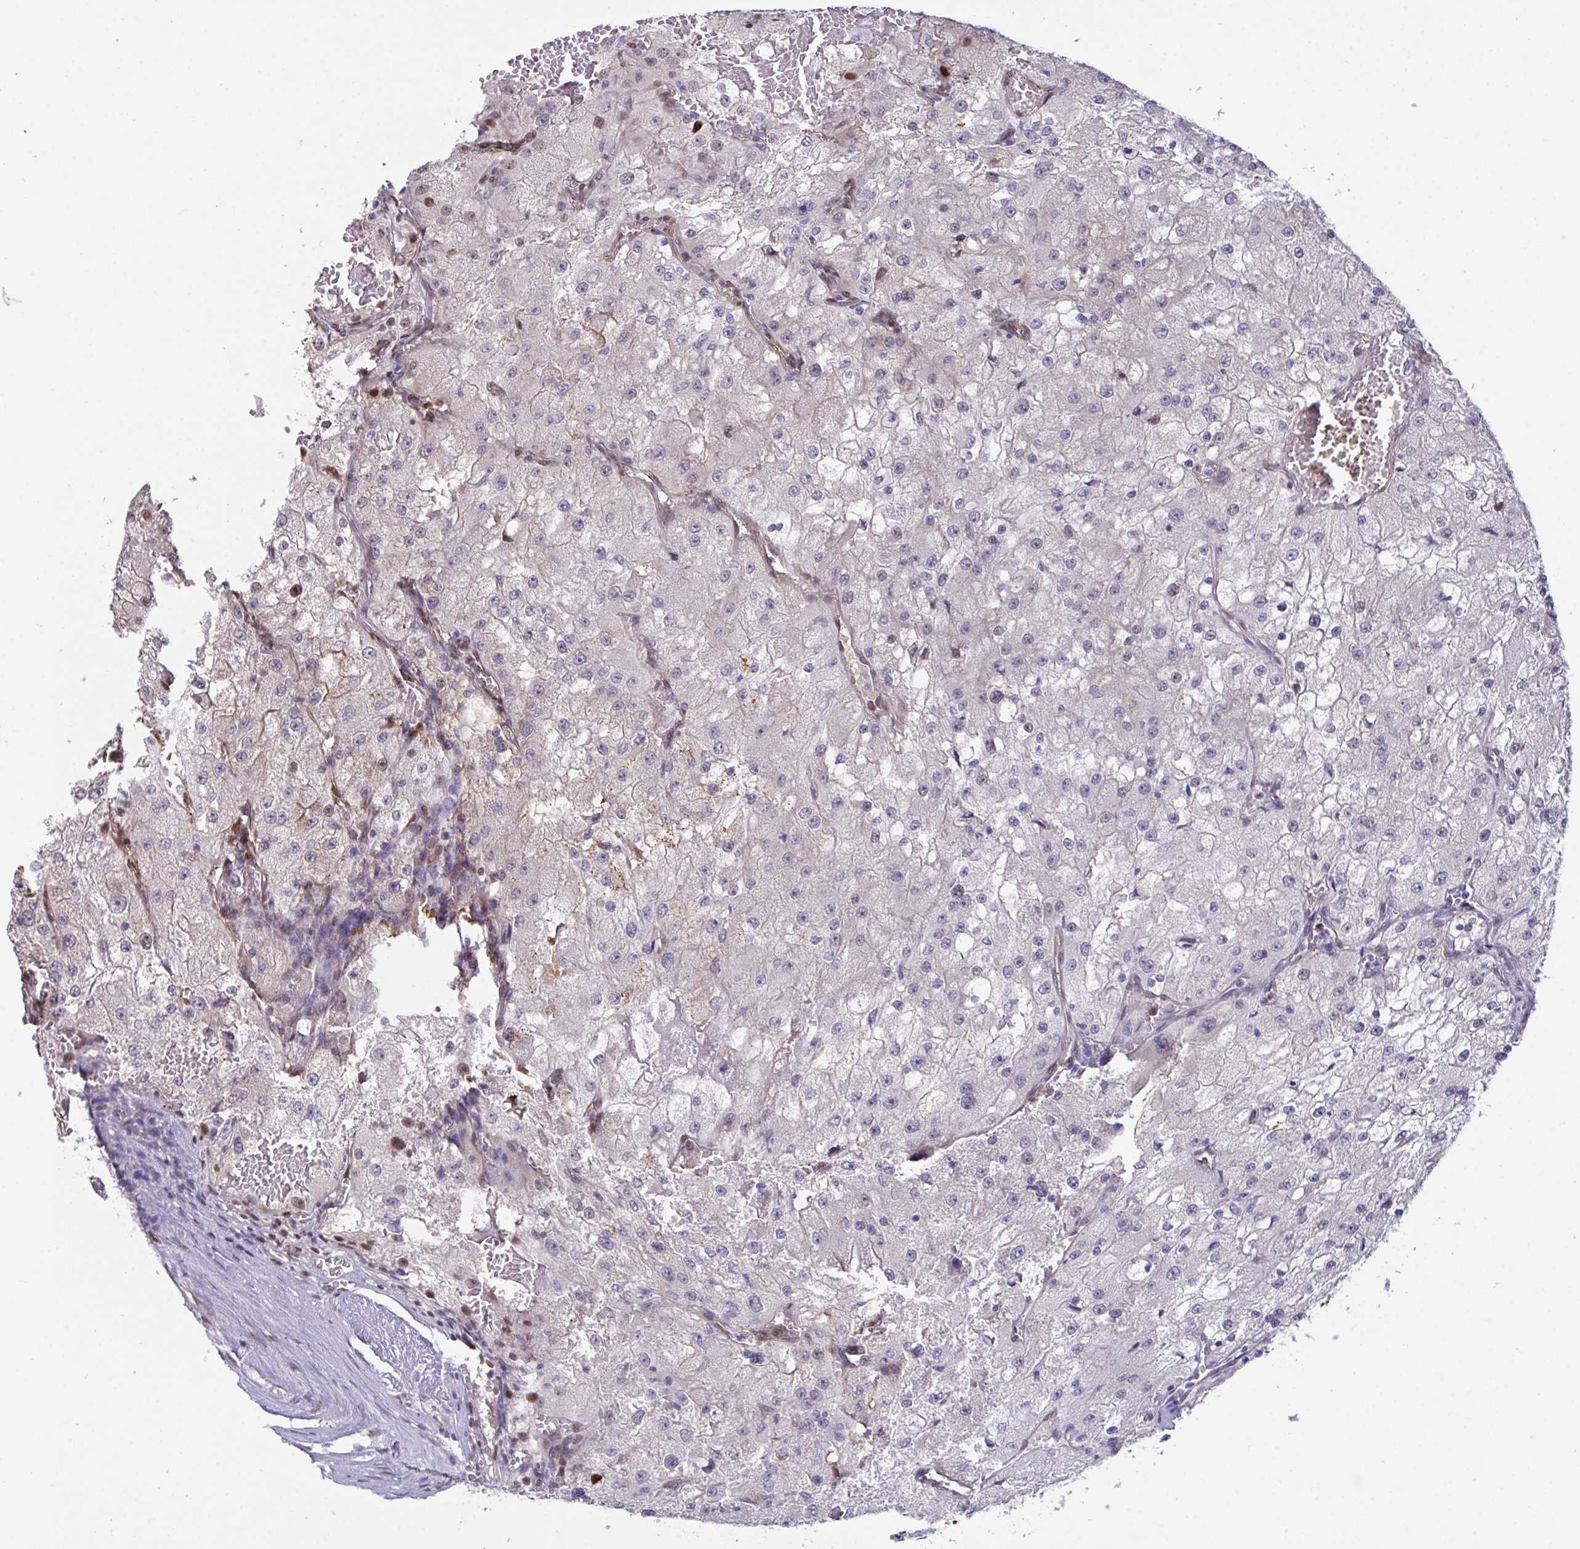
{"staining": {"intensity": "negative", "quantity": "none", "location": "none"}, "tissue": "renal cancer", "cell_type": "Tumor cells", "image_type": "cancer", "snomed": [{"axis": "morphology", "description": "Adenocarcinoma, NOS"}, {"axis": "topography", "description": "Kidney"}], "caption": "Immunohistochemistry (IHC) of human renal adenocarcinoma reveals no expression in tumor cells.", "gene": "PELI2", "patient": {"sex": "female", "age": 74}}